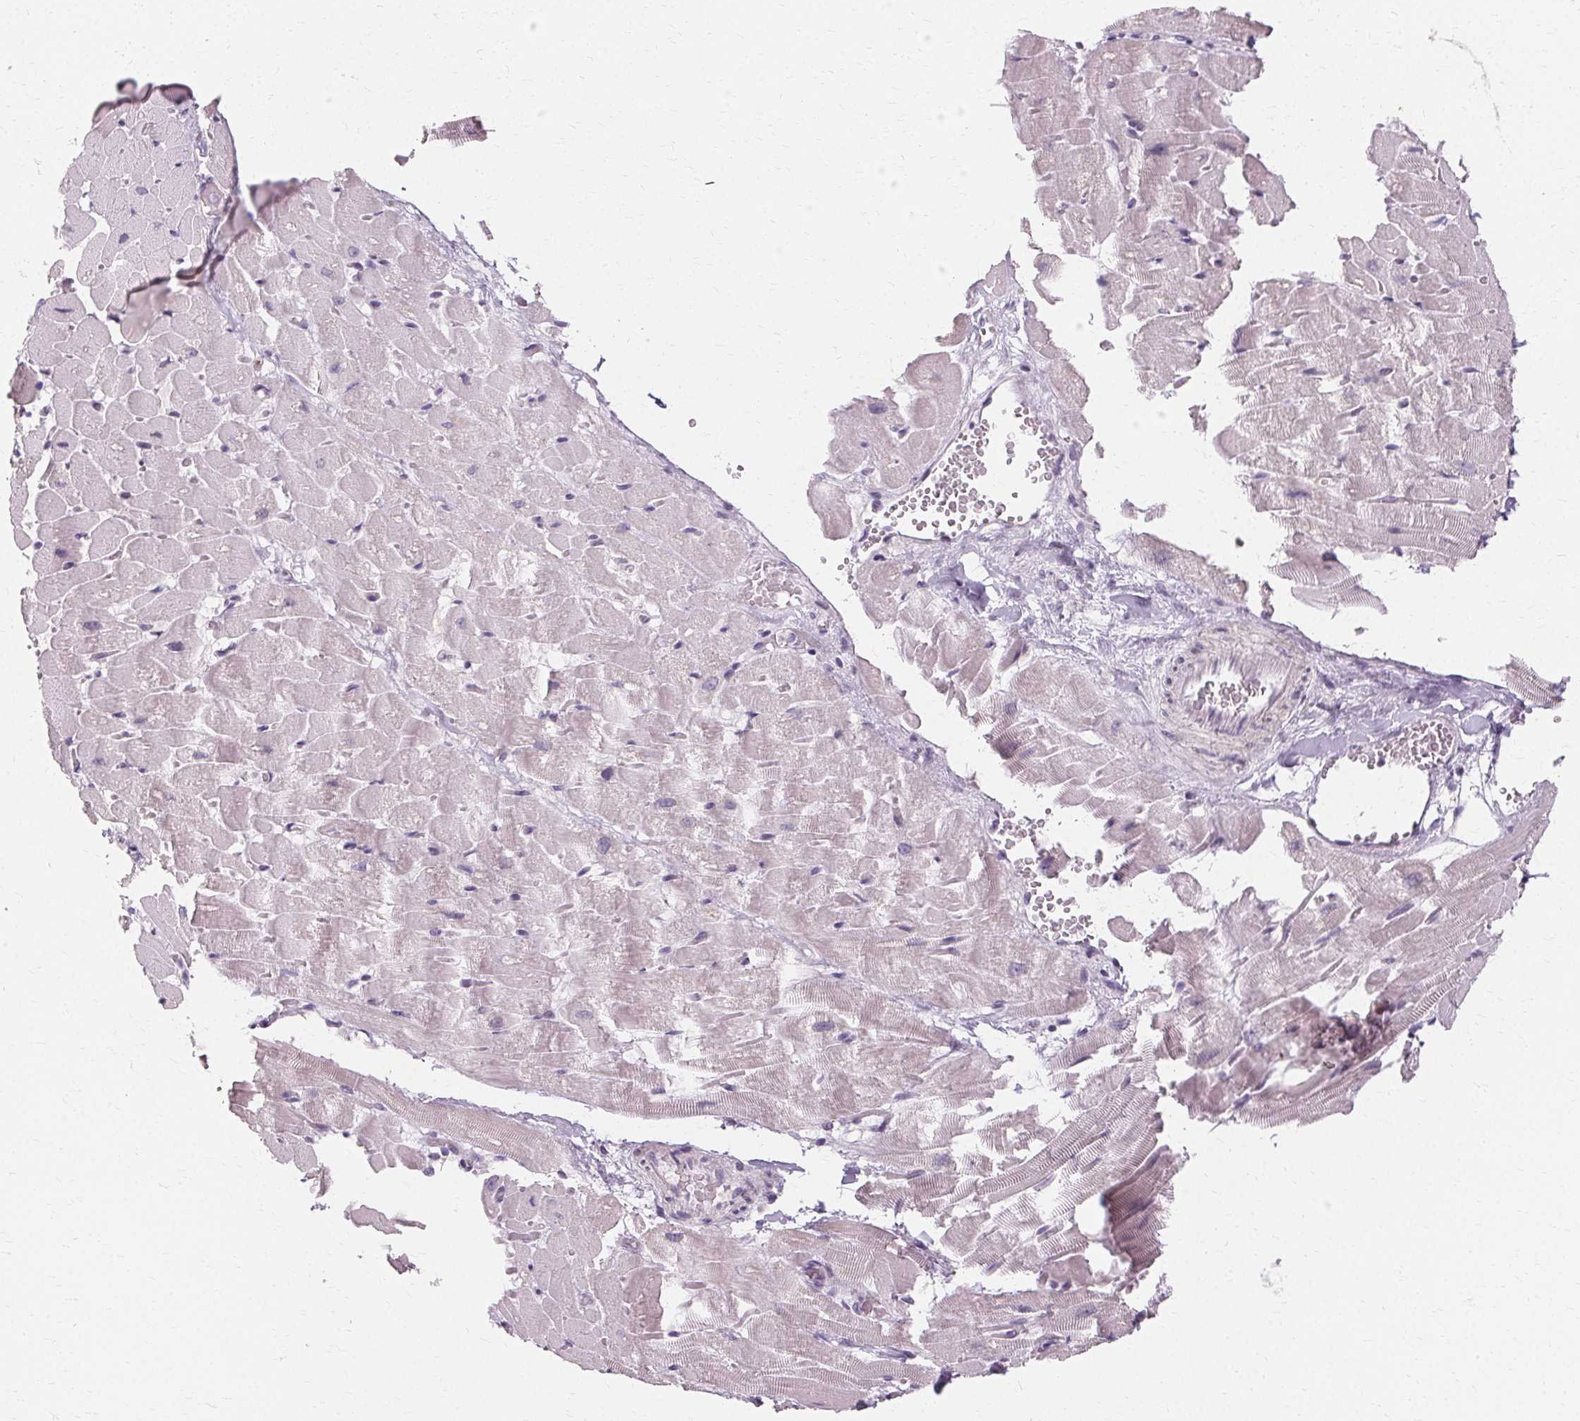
{"staining": {"intensity": "negative", "quantity": "none", "location": "none"}, "tissue": "heart muscle", "cell_type": "Cardiomyocytes", "image_type": "normal", "snomed": [{"axis": "morphology", "description": "Normal tissue, NOS"}, {"axis": "topography", "description": "Heart"}], "caption": "Immunohistochemistry micrograph of normal heart muscle: heart muscle stained with DAB shows no significant protein expression in cardiomyocytes.", "gene": "FCRL3", "patient": {"sex": "male", "age": 37}}